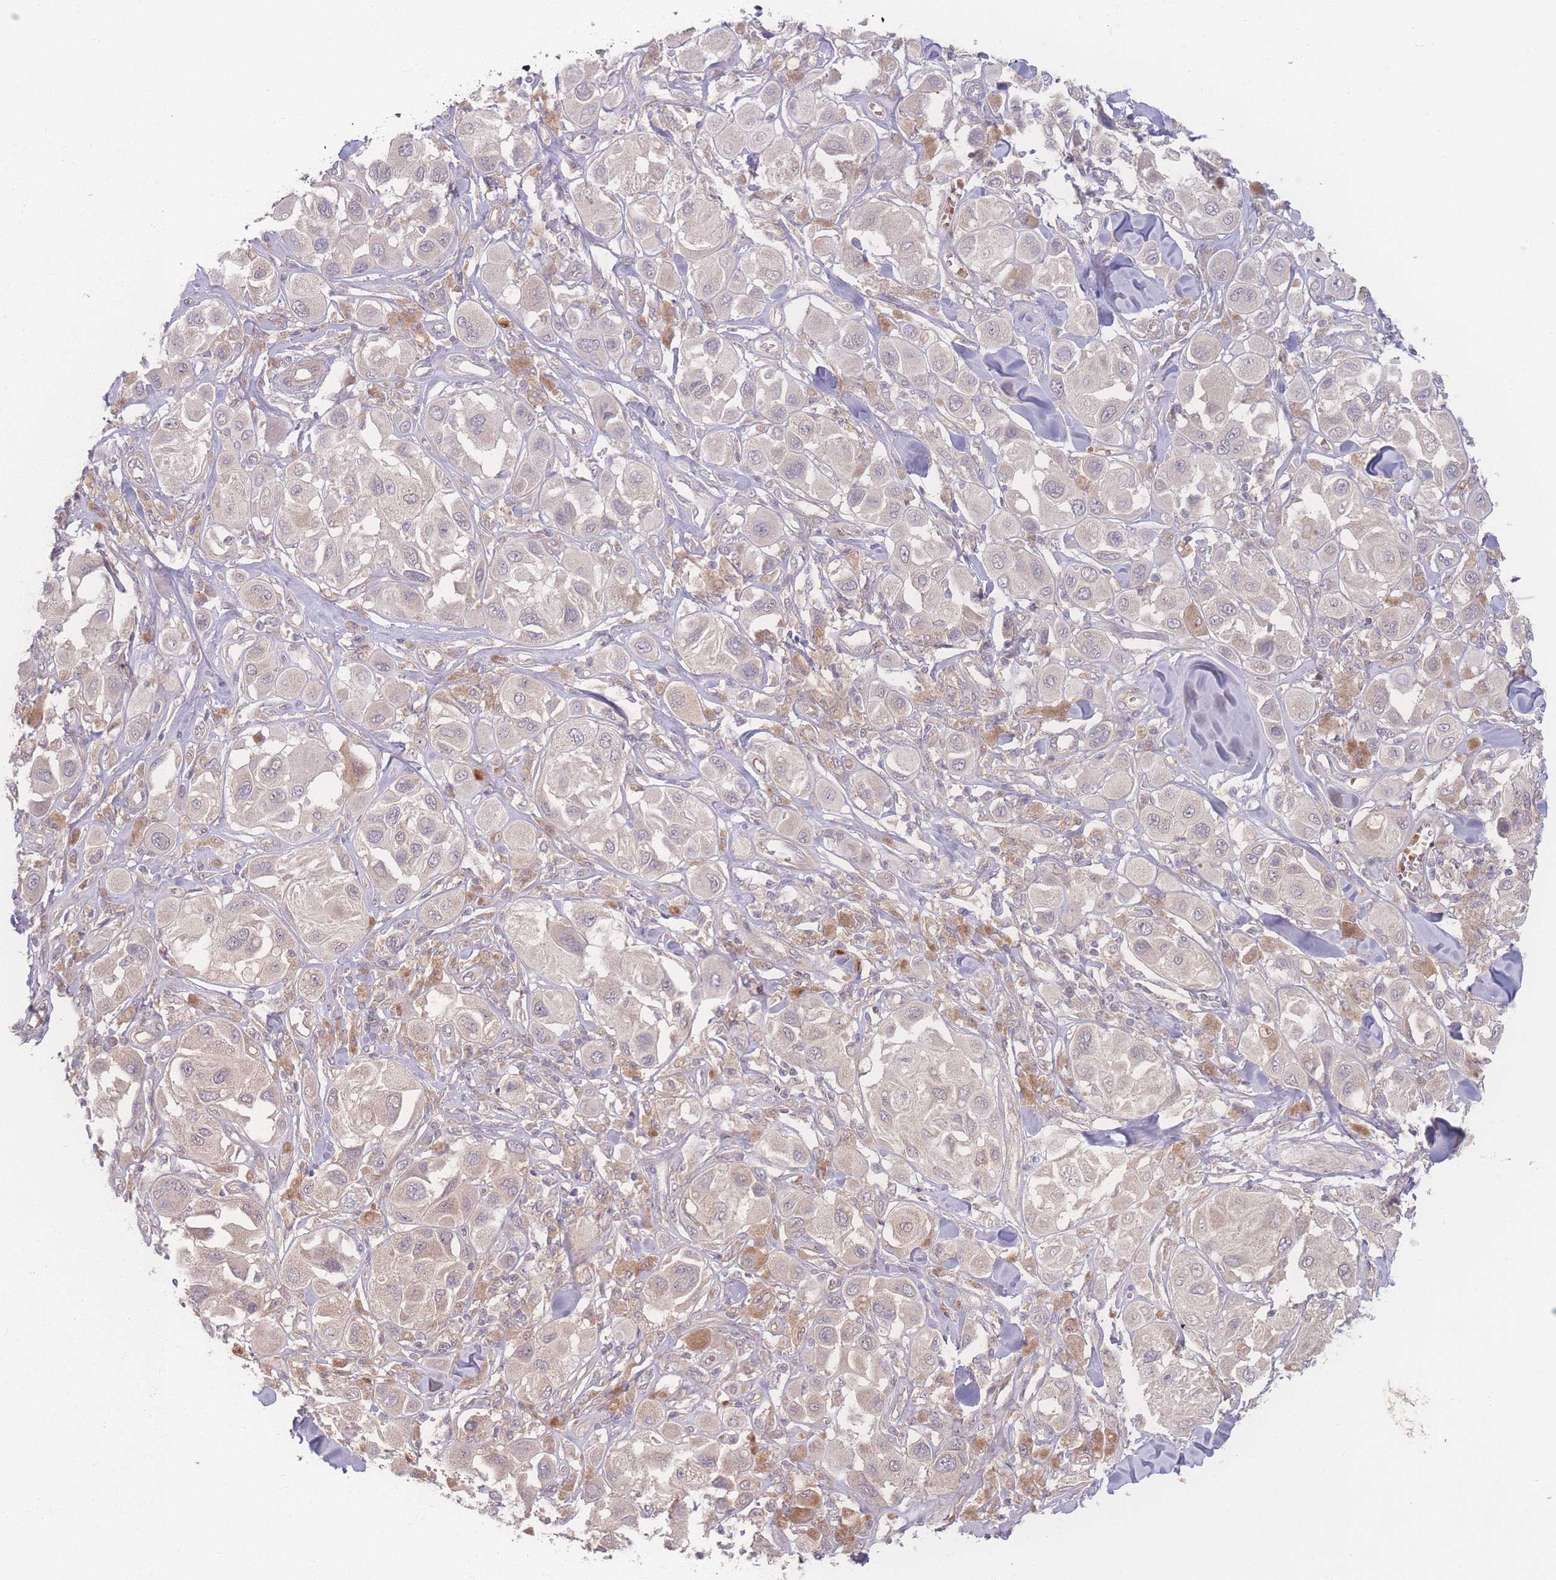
{"staining": {"intensity": "negative", "quantity": "none", "location": "none"}, "tissue": "melanoma", "cell_type": "Tumor cells", "image_type": "cancer", "snomed": [{"axis": "morphology", "description": "Malignant melanoma, Metastatic site"}, {"axis": "topography", "description": "Skin"}], "caption": "A high-resolution micrograph shows immunohistochemistry staining of malignant melanoma (metastatic site), which shows no significant expression in tumor cells. Brightfield microscopy of IHC stained with DAB (3,3'-diaminobenzidine) (brown) and hematoxylin (blue), captured at high magnification.", "gene": "INSR", "patient": {"sex": "male", "age": 41}}